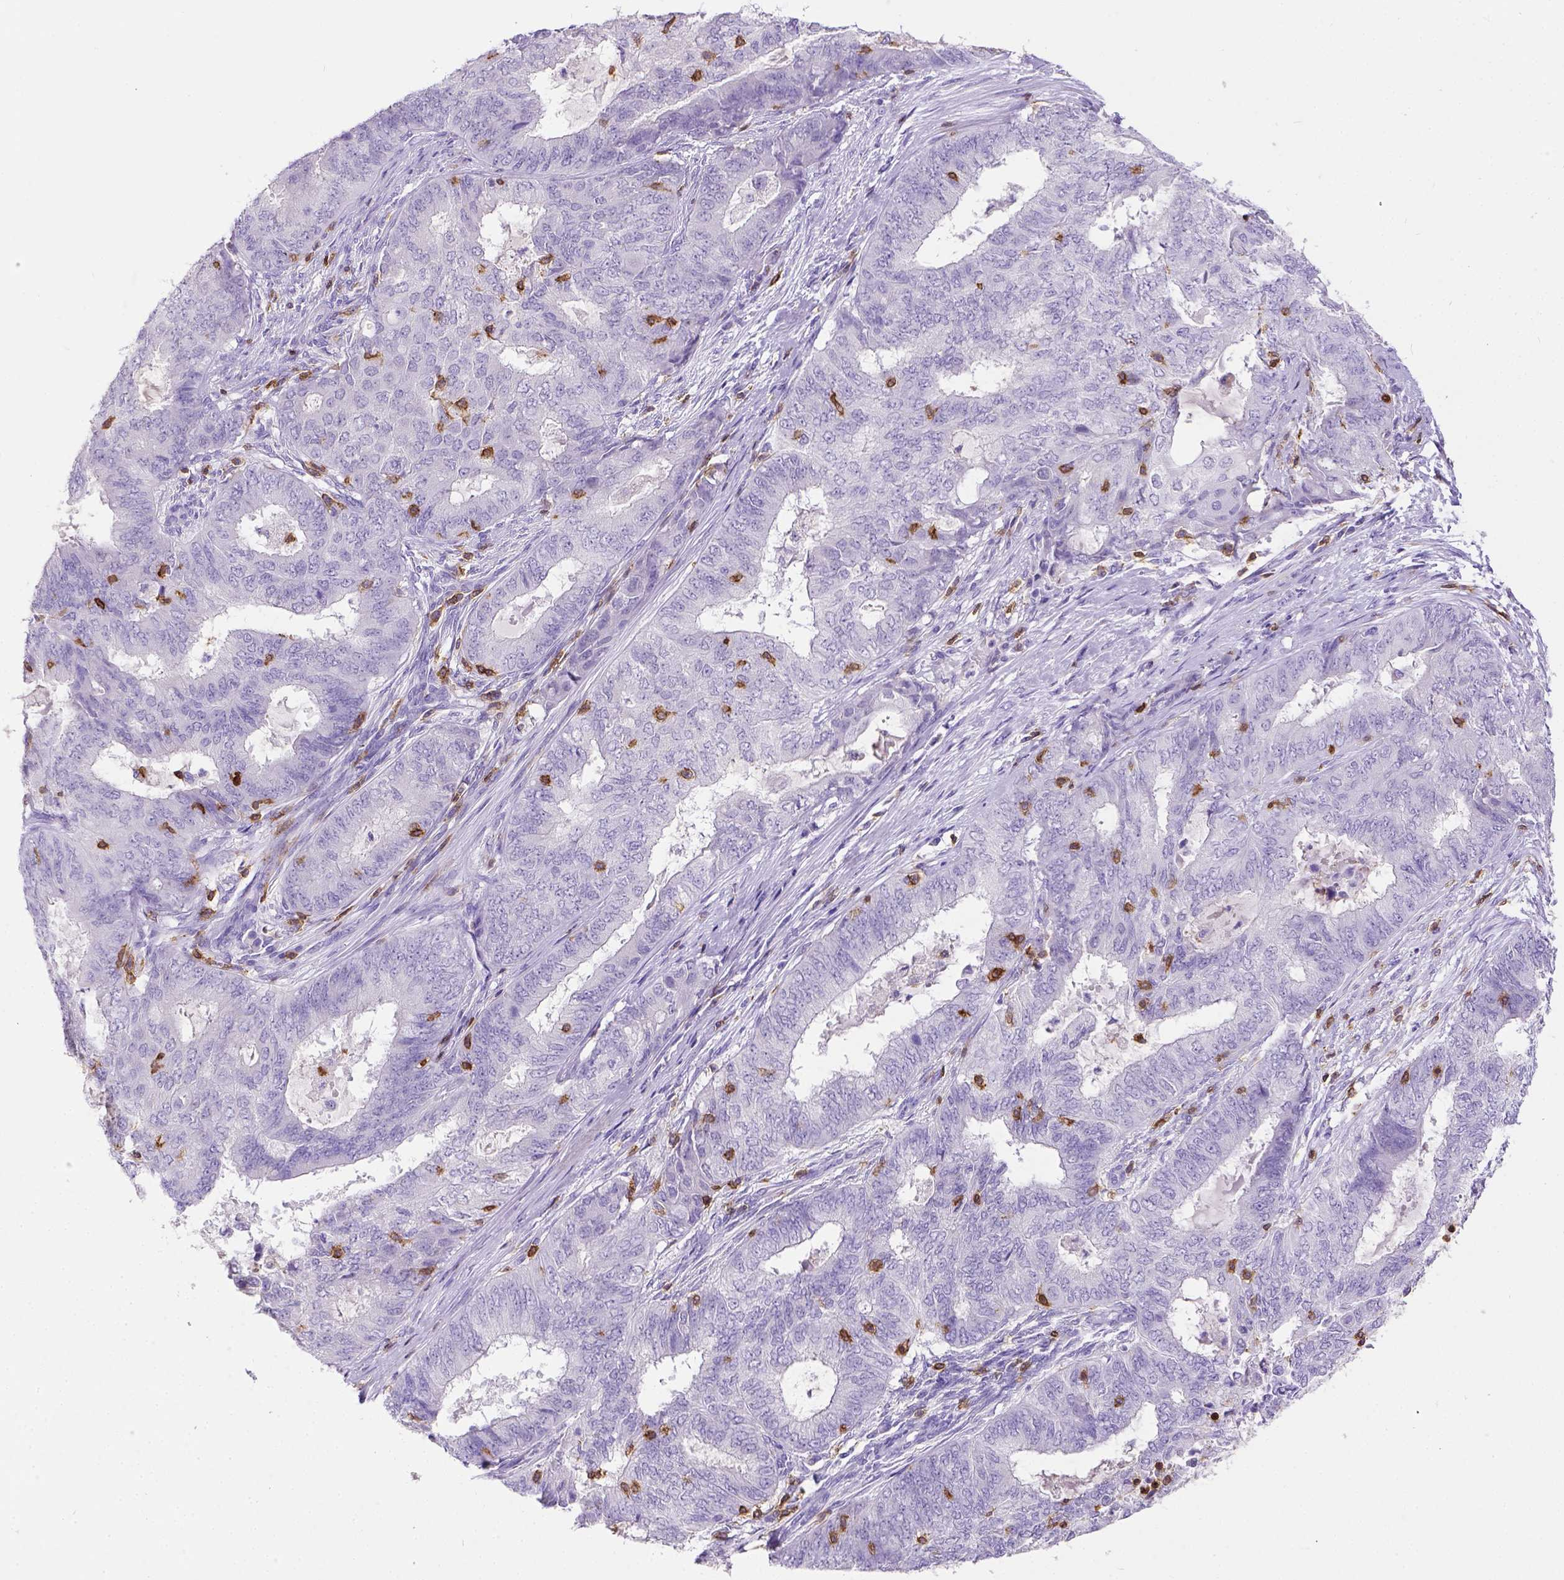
{"staining": {"intensity": "negative", "quantity": "none", "location": "none"}, "tissue": "endometrial cancer", "cell_type": "Tumor cells", "image_type": "cancer", "snomed": [{"axis": "morphology", "description": "Adenocarcinoma, NOS"}, {"axis": "topography", "description": "Endometrium"}], "caption": "Immunohistochemistry (IHC) of human adenocarcinoma (endometrial) shows no positivity in tumor cells. (Brightfield microscopy of DAB immunohistochemistry (IHC) at high magnification).", "gene": "CD3E", "patient": {"sex": "female", "age": 62}}